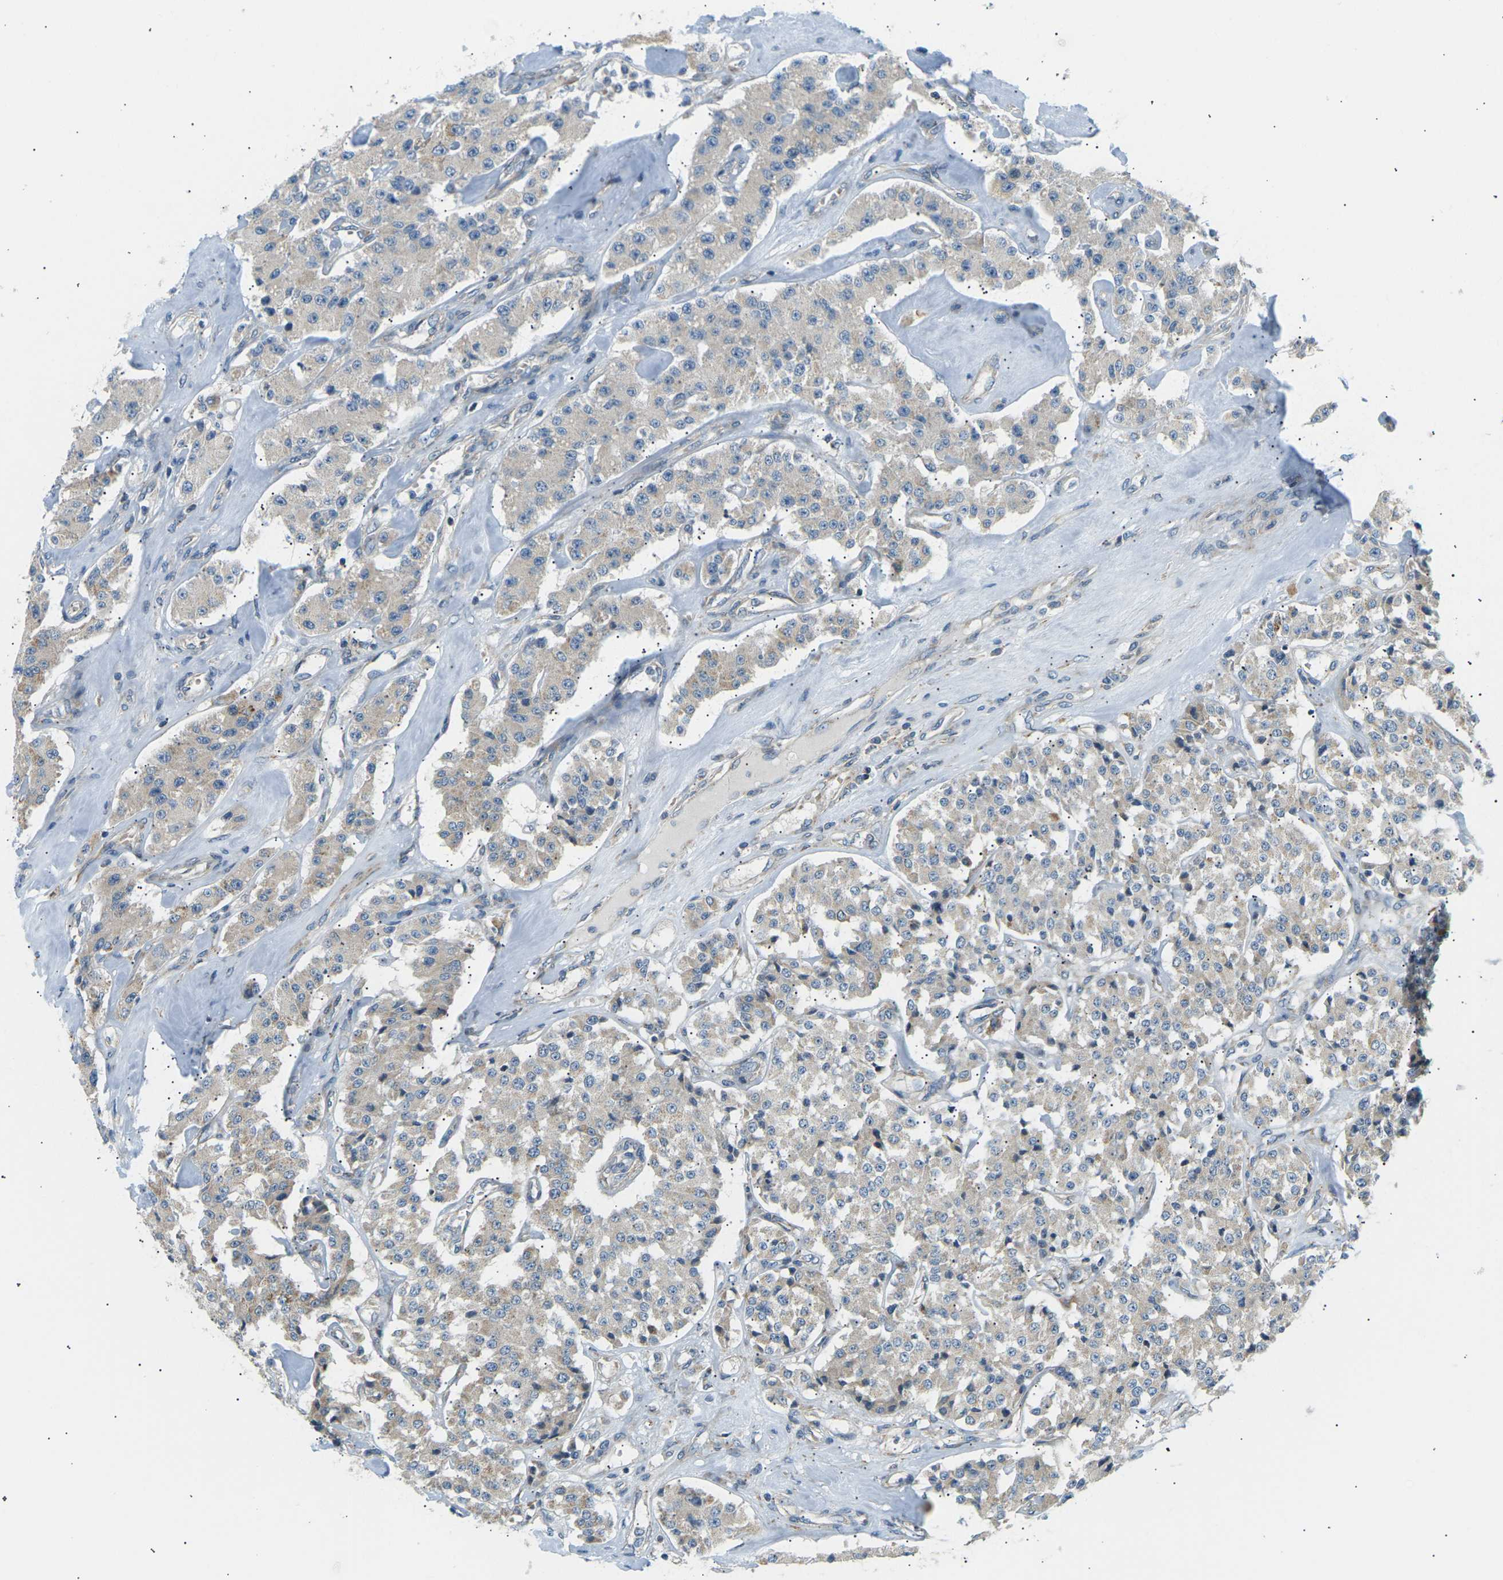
{"staining": {"intensity": "weak", "quantity": ">75%", "location": "cytoplasmic/membranous"}, "tissue": "carcinoid", "cell_type": "Tumor cells", "image_type": "cancer", "snomed": [{"axis": "morphology", "description": "Carcinoid, malignant, NOS"}, {"axis": "topography", "description": "Pancreas"}], "caption": "Human carcinoid (malignant) stained with a brown dye displays weak cytoplasmic/membranous positive staining in about >75% of tumor cells.", "gene": "TBC1D8", "patient": {"sex": "male", "age": 41}}